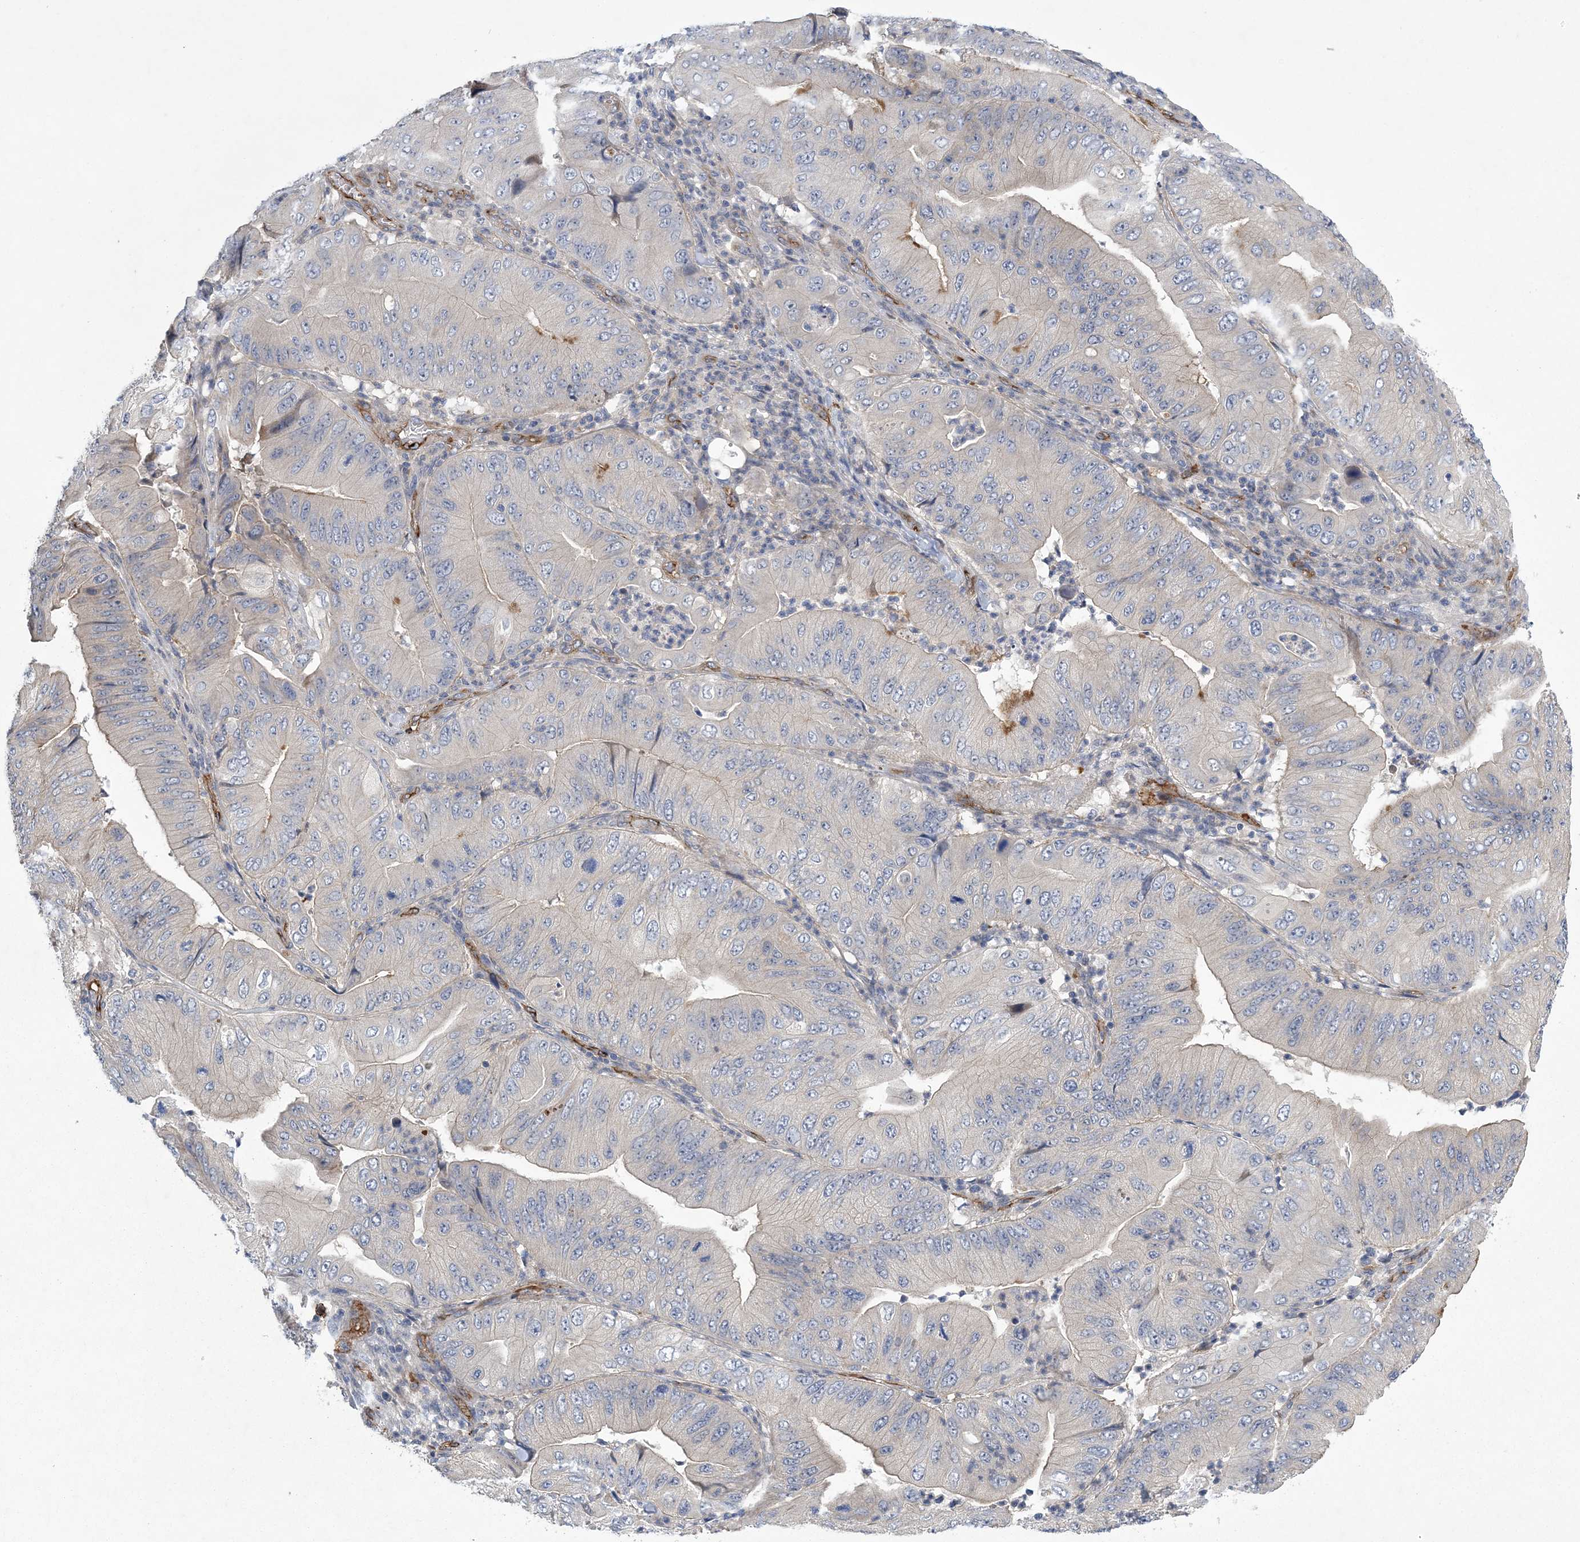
{"staining": {"intensity": "negative", "quantity": "none", "location": "none"}, "tissue": "pancreatic cancer", "cell_type": "Tumor cells", "image_type": "cancer", "snomed": [{"axis": "morphology", "description": "Adenocarcinoma, NOS"}, {"axis": "topography", "description": "Pancreas"}], "caption": "The image exhibits no significant expression in tumor cells of pancreatic cancer (adenocarcinoma). The staining was performed using DAB (3,3'-diaminobenzidine) to visualize the protein expression in brown, while the nuclei were stained in blue with hematoxylin (Magnification: 20x).", "gene": "CALN1", "patient": {"sex": "female", "age": 77}}